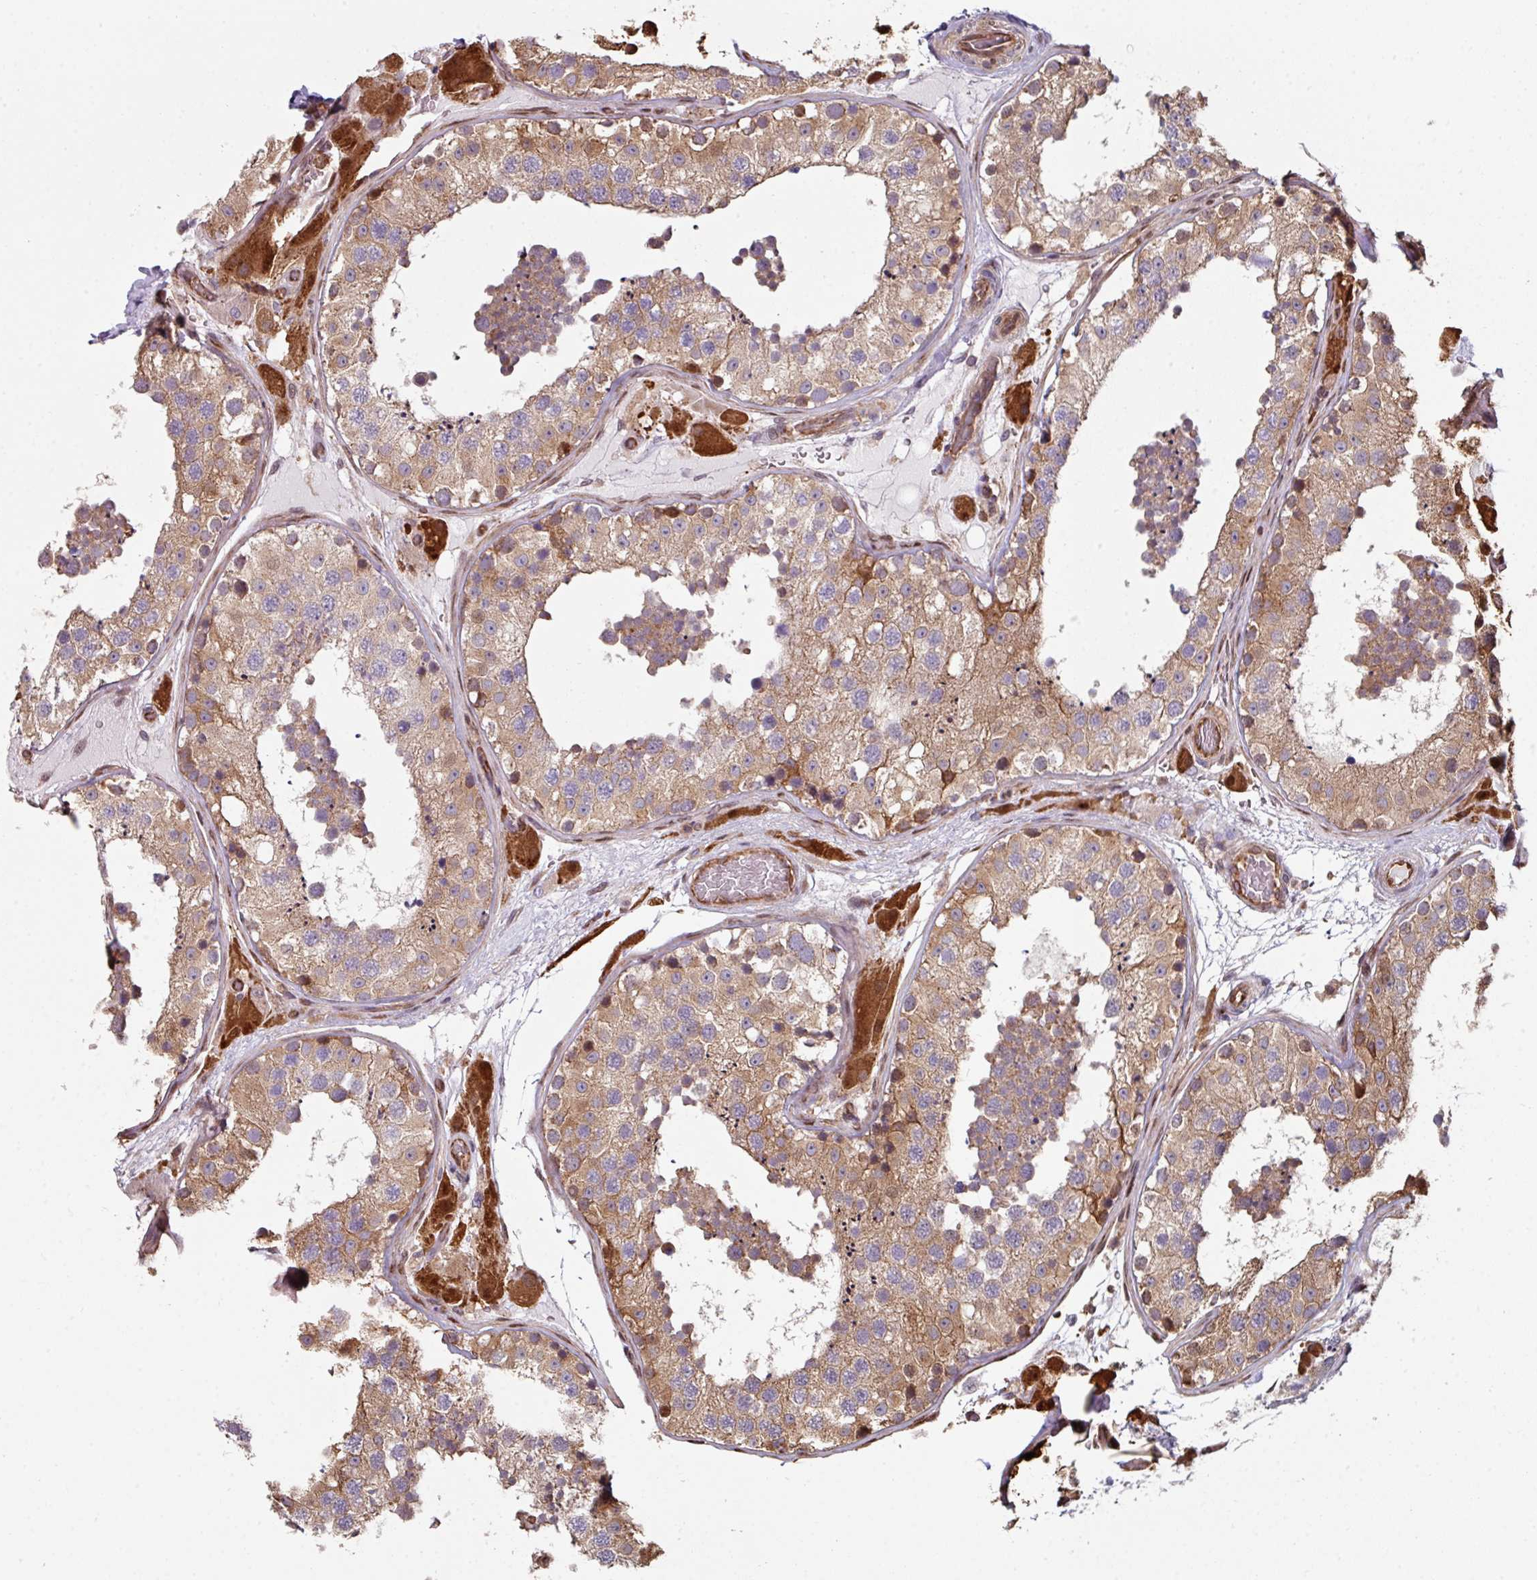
{"staining": {"intensity": "moderate", "quantity": "25%-75%", "location": "cytoplasmic/membranous"}, "tissue": "testis", "cell_type": "Cells in seminiferous ducts", "image_type": "normal", "snomed": [{"axis": "morphology", "description": "Normal tissue, NOS"}, {"axis": "topography", "description": "Testis"}], "caption": "Human testis stained for a protein (brown) demonstrates moderate cytoplasmic/membranous positive staining in about 25%-75% of cells in seminiferous ducts.", "gene": "ANO9", "patient": {"sex": "male", "age": 26}}